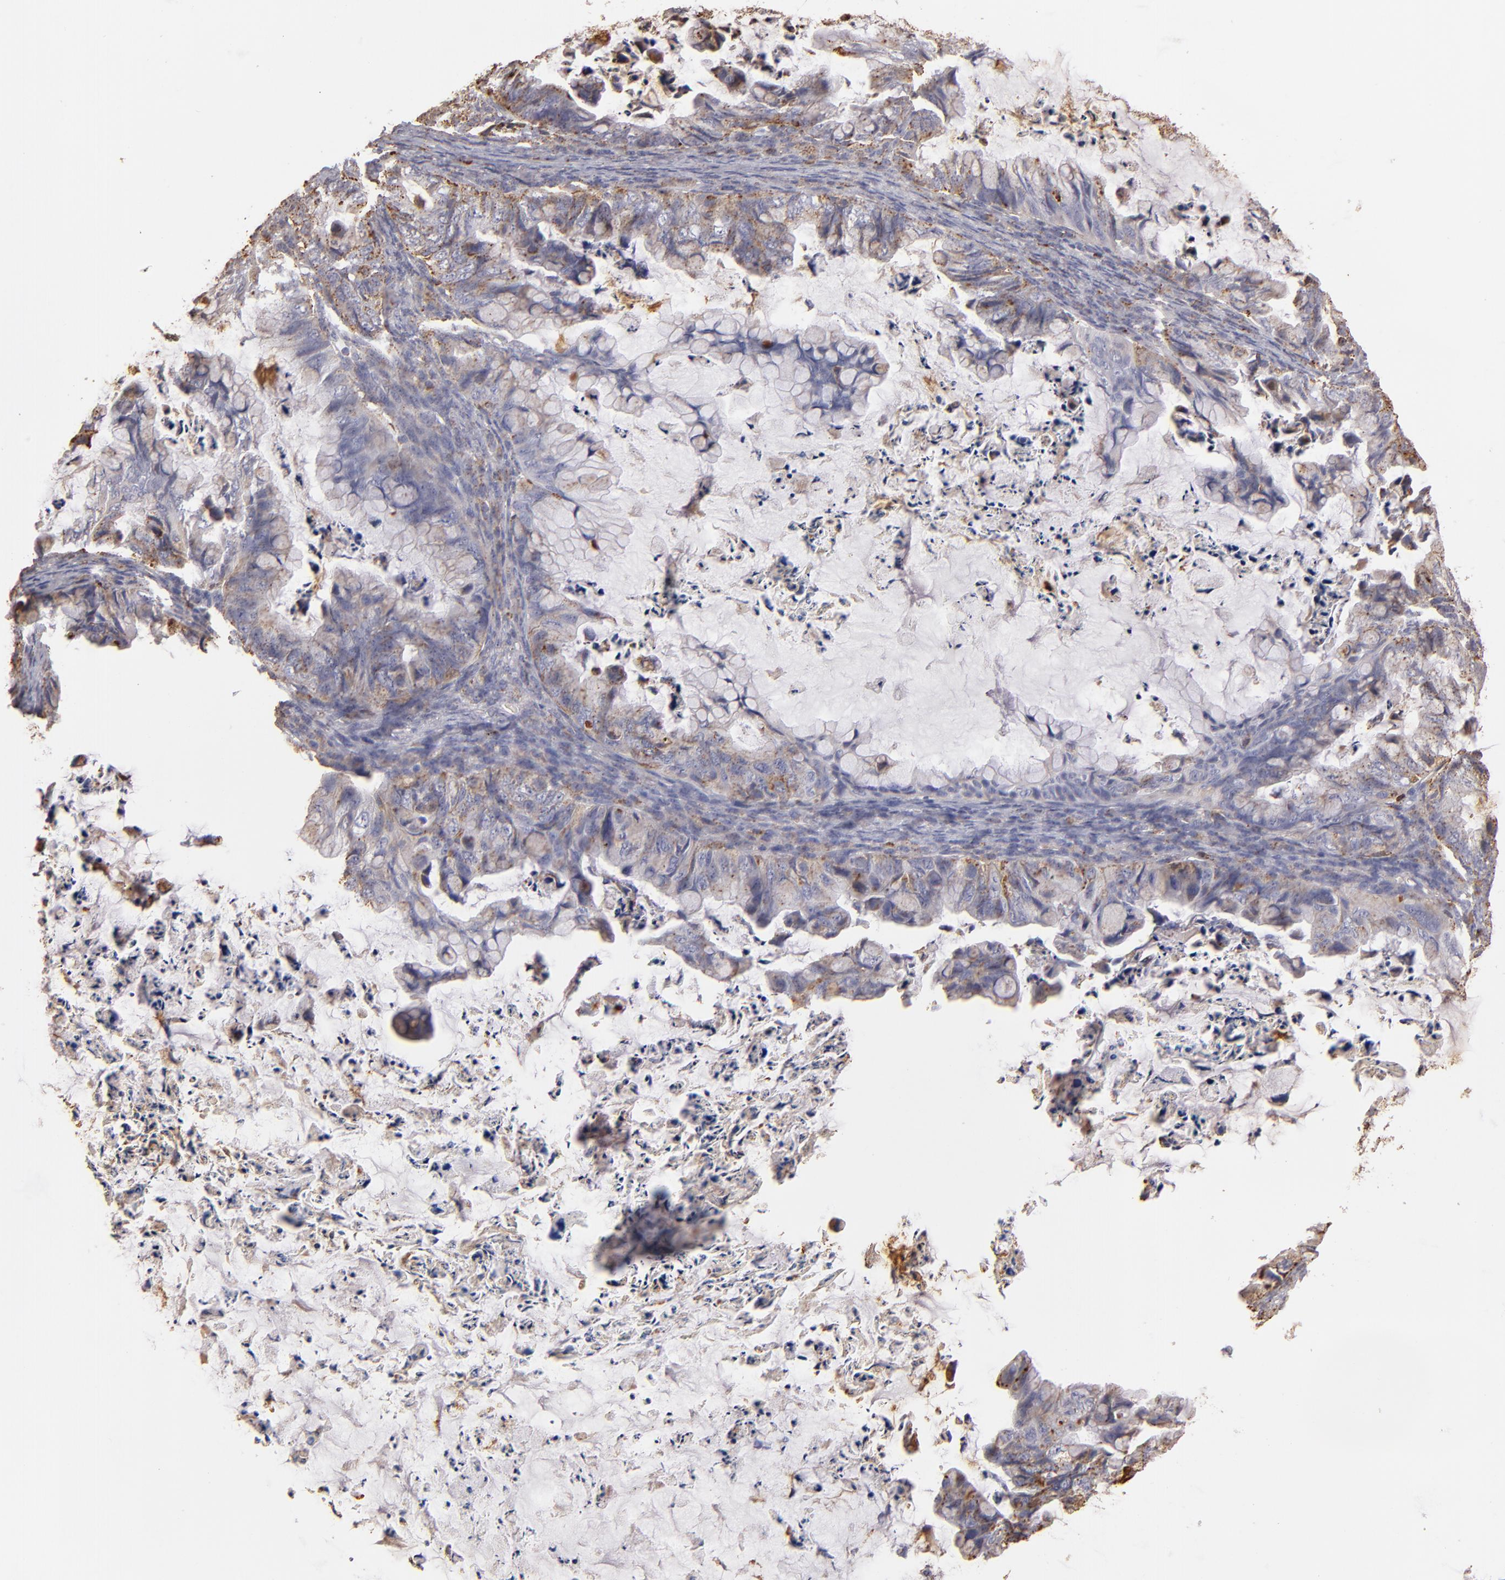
{"staining": {"intensity": "weak", "quantity": ">75%", "location": "cytoplasmic/membranous"}, "tissue": "ovarian cancer", "cell_type": "Tumor cells", "image_type": "cancer", "snomed": [{"axis": "morphology", "description": "Cystadenocarcinoma, mucinous, NOS"}, {"axis": "topography", "description": "Ovary"}], "caption": "This is an image of immunohistochemistry (IHC) staining of mucinous cystadenocarcinoma (ovarian), which shows weak positivity in the cytoplasmic/membranous of tumor cells.", "gene": "TRAF1", "patient": {"sex": "female", "age": 36}}